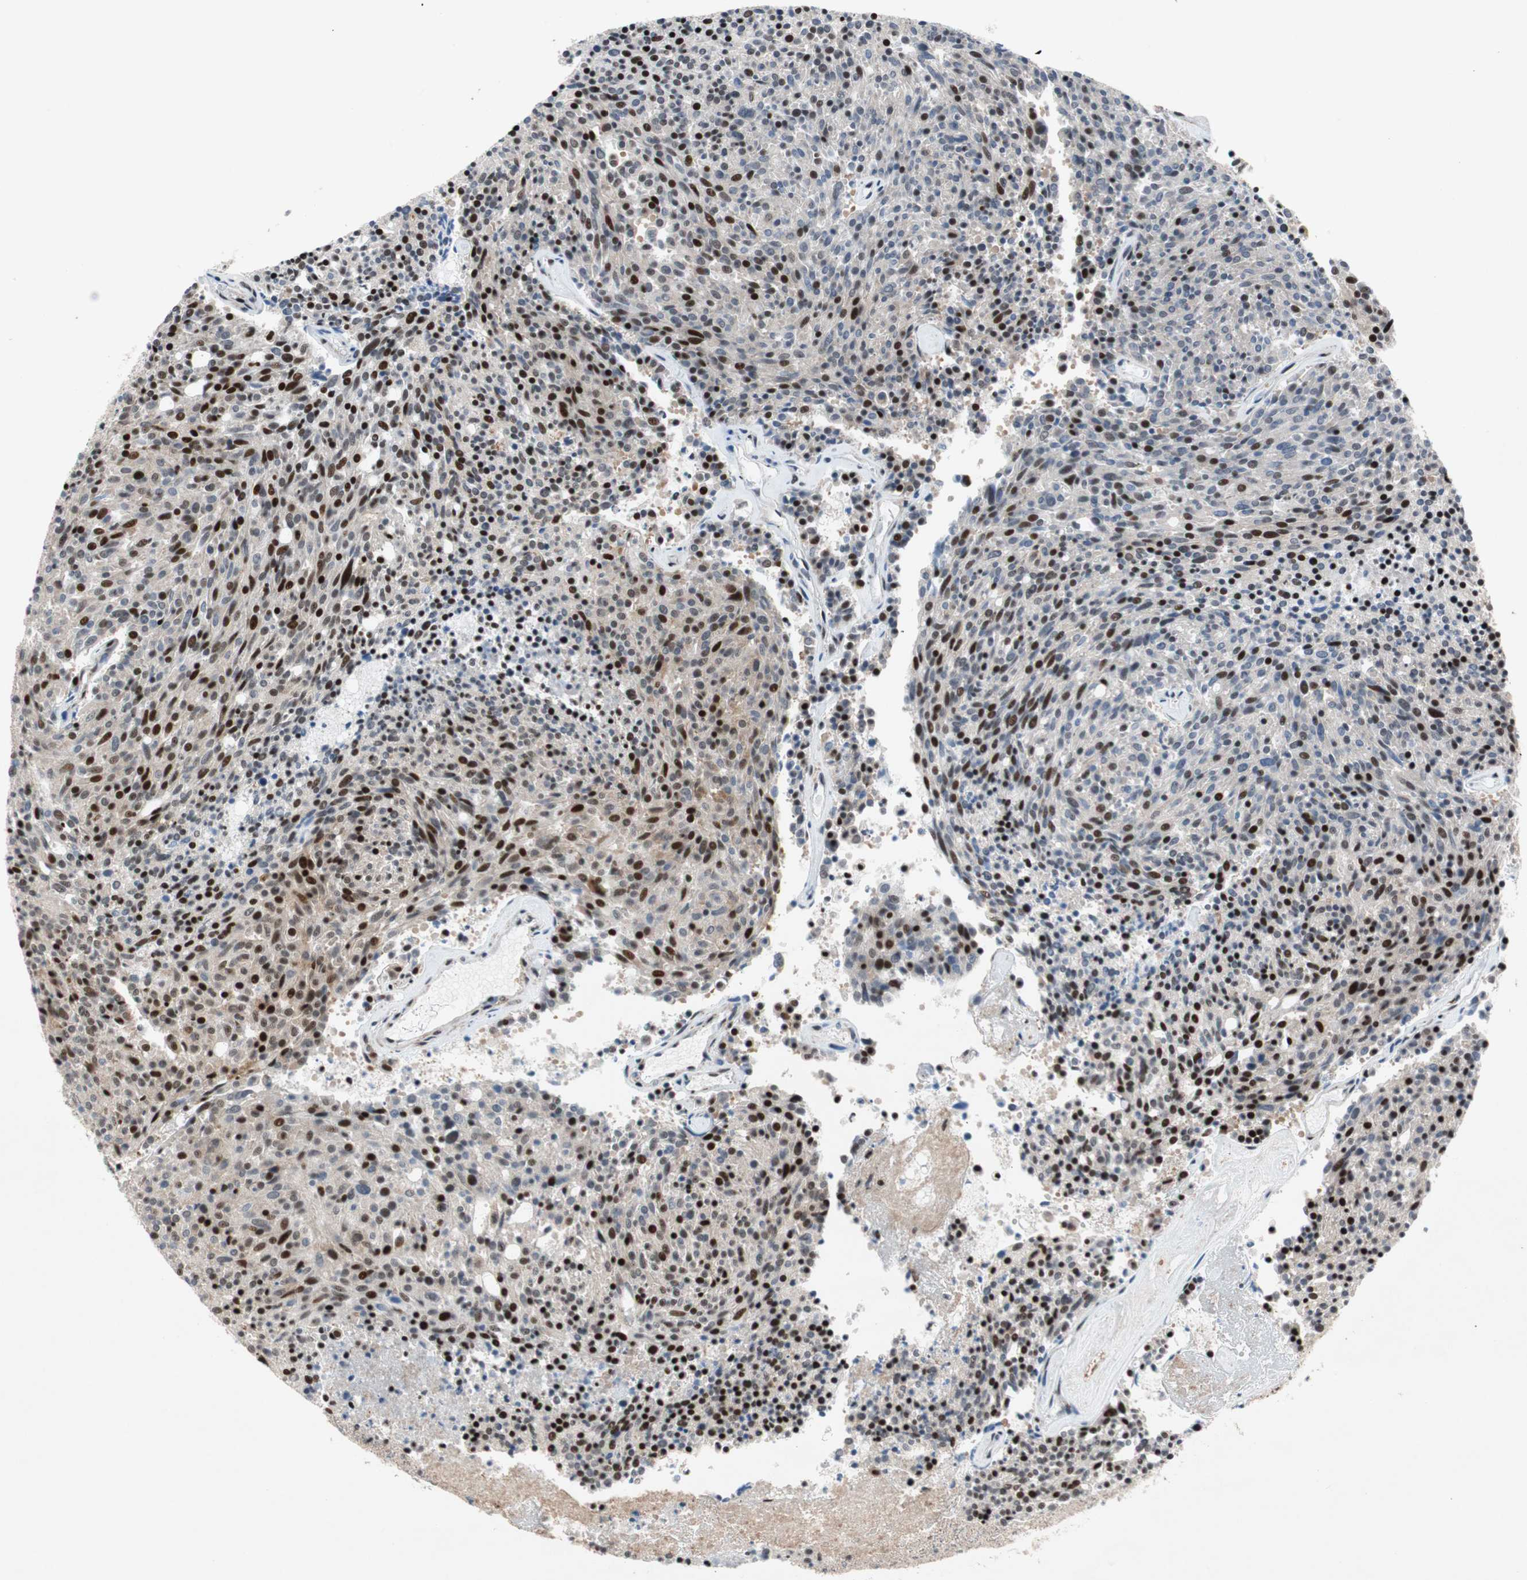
{"staining": {"intensity": "strong", "quantity": "25%-75%", "location": "nuclear"}, "tissue": "carcinoid", "cell_type": "Tumor cells", "image_type": "cancer", "snomed": [{"axis": "morphology", "description": "Carcinoid, malignant, NOS"}, {"axis": "topography", "description": "Pancreas"}], "caption": "Immunohistochemical staining of human carcinoid shows strong nuclear protein expression in about 25%-75% of tumor cells. (Brightfield microscopy of DAB IHC at high magnification).", "gene": "FBXO44", "patient": {"sex": "female", "age": 54}}